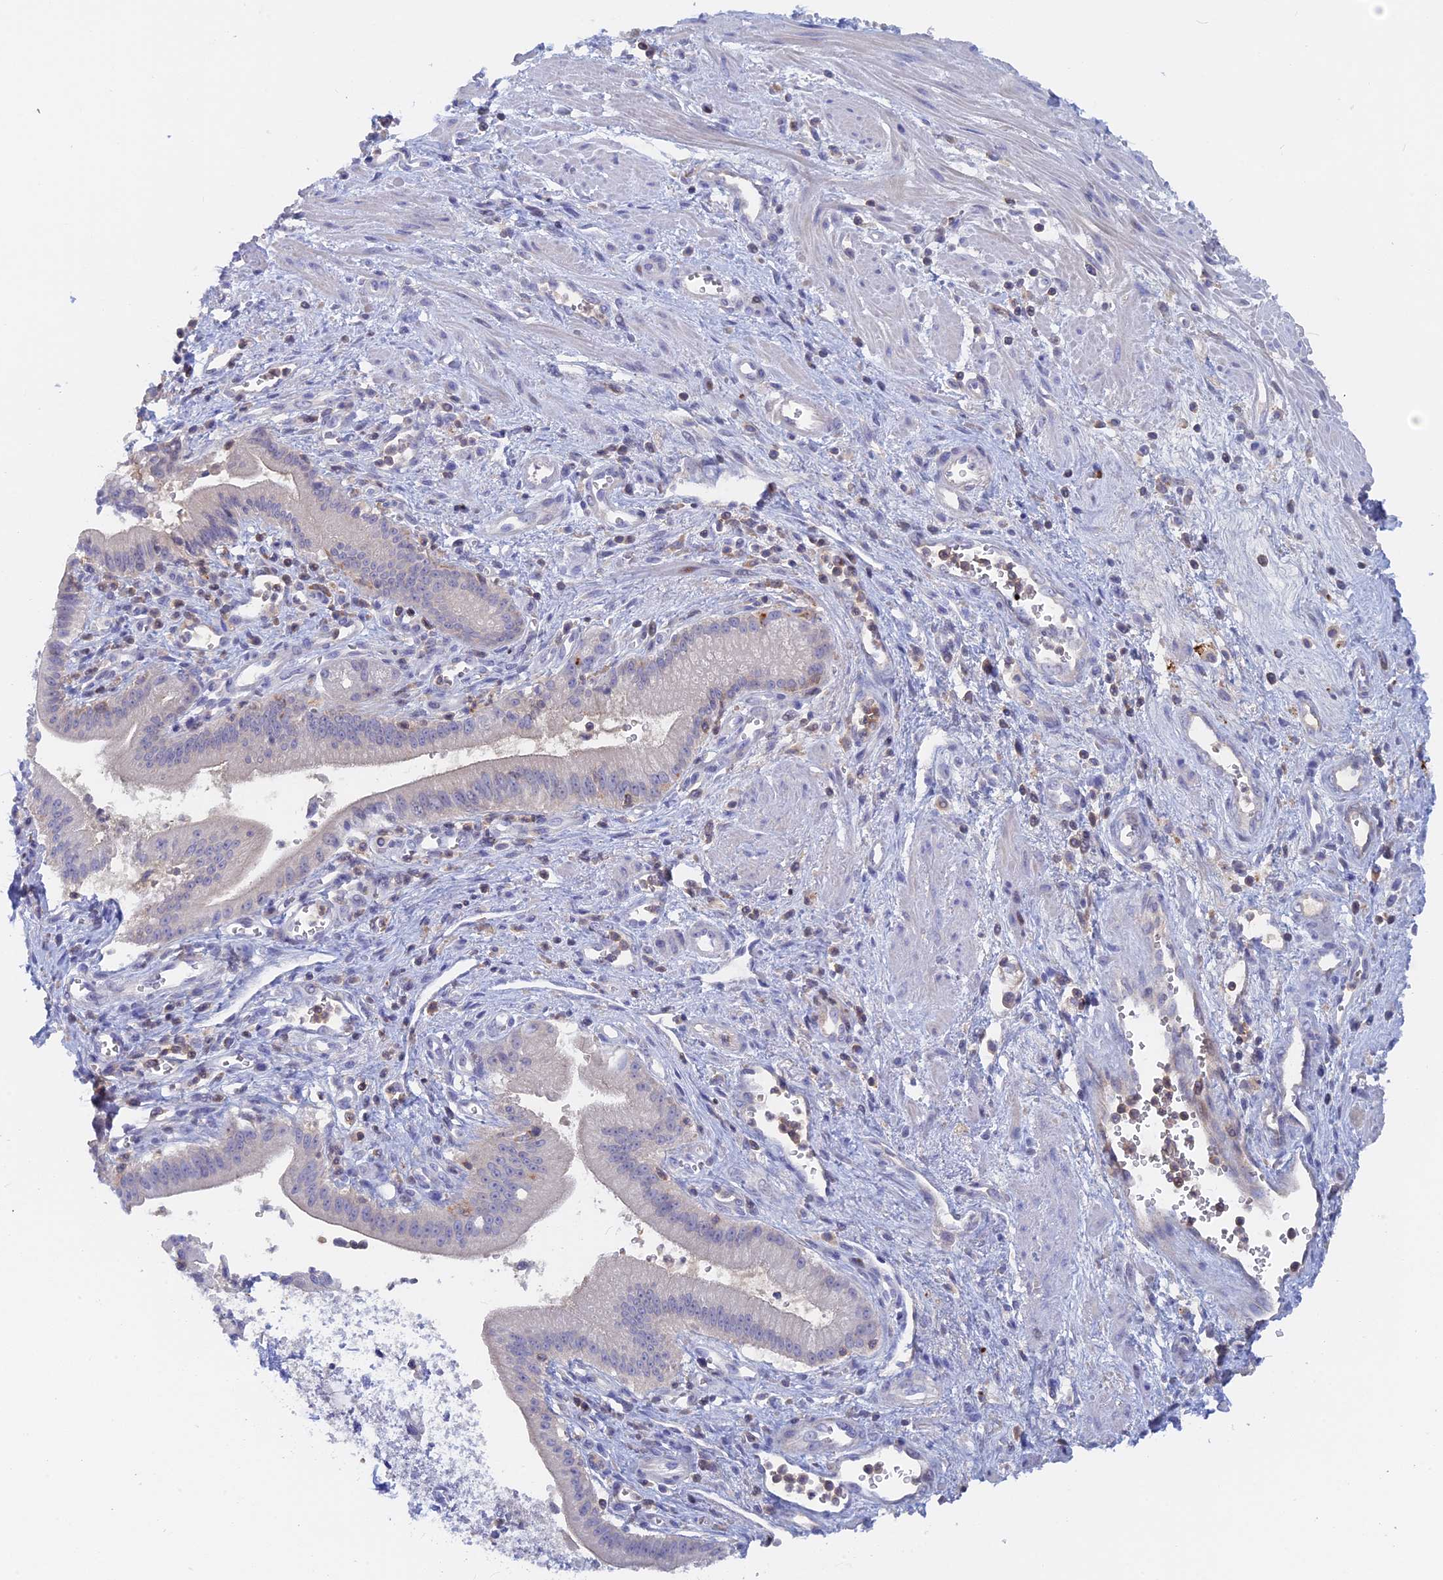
{"staining": {"intensity": "negative", "quantity": "none", "location": "none"}, "tissue": "pancreatic cancer", "cell_type": "Tumor cells", "image_type": "cancer", "snomed": [{"axis": "morphology", "description": "Adenocarcinoma, NOS"}, {"axis": "topography", "description": "Pancreas"}], "caption": "IHC of pancreatic adenocarcinoma exhibits no positivity in tumor cells.", "gene": "ACP7", "patient": {"sex": "male", "age": 78}}